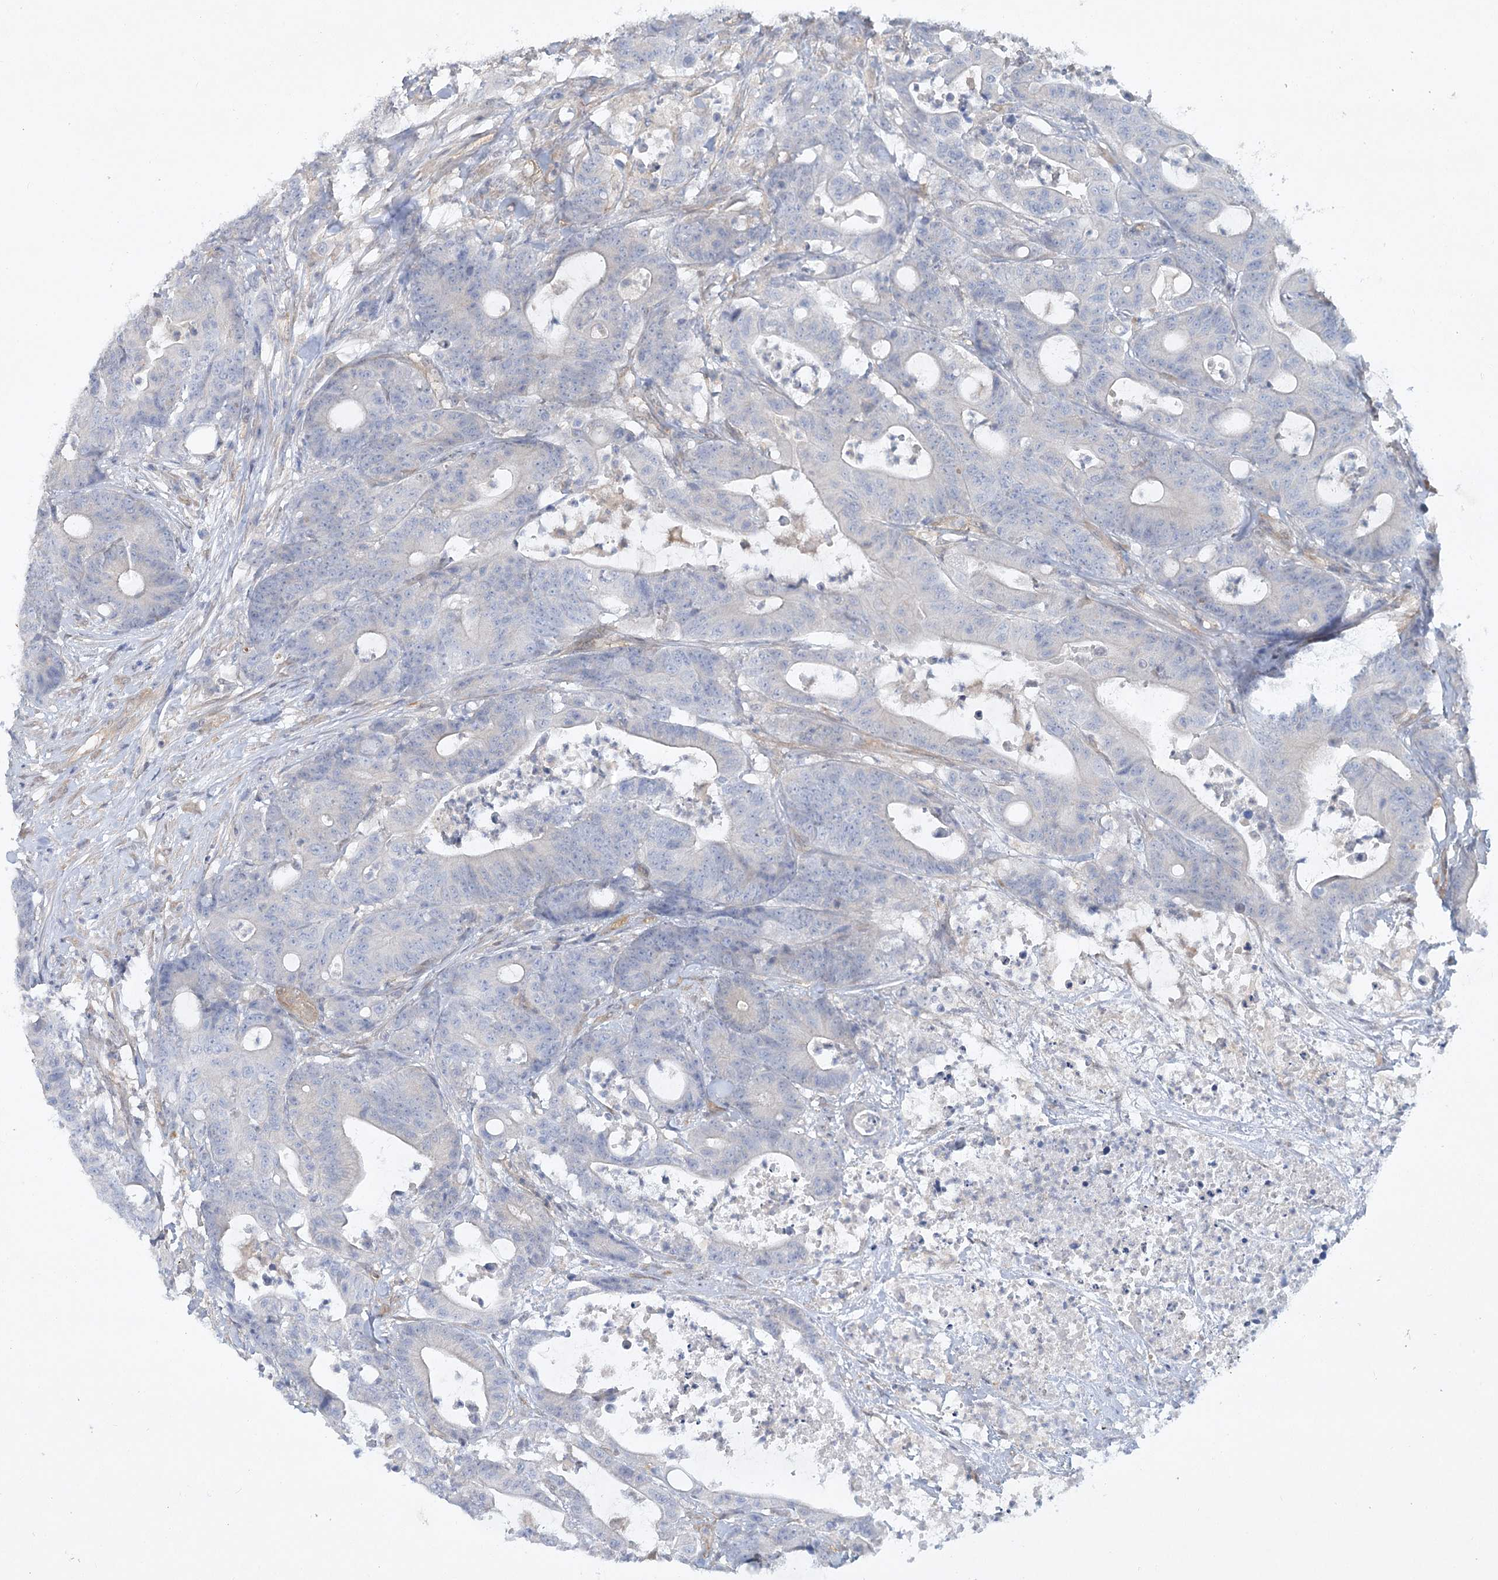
{"staining": {"intensity": "negative", "quantity": "none", "location": "none"}, "tissue": "colorectal cancer", "cell_type": "Tumor cells", "image_type": "cancer", "snomed": [{"axis": "morphology", "description": "Adenocarcinoma, NOS"}, {"axis": "topography", "description": "Colon"}], "caption": "Immunohistochemistry (IHC) of human colorectal cancer (adenocarcinoma) exhibits no staining in tumor cells.", "gene": "AAMDC", "patient": {"sex": "female", "age": 84}}